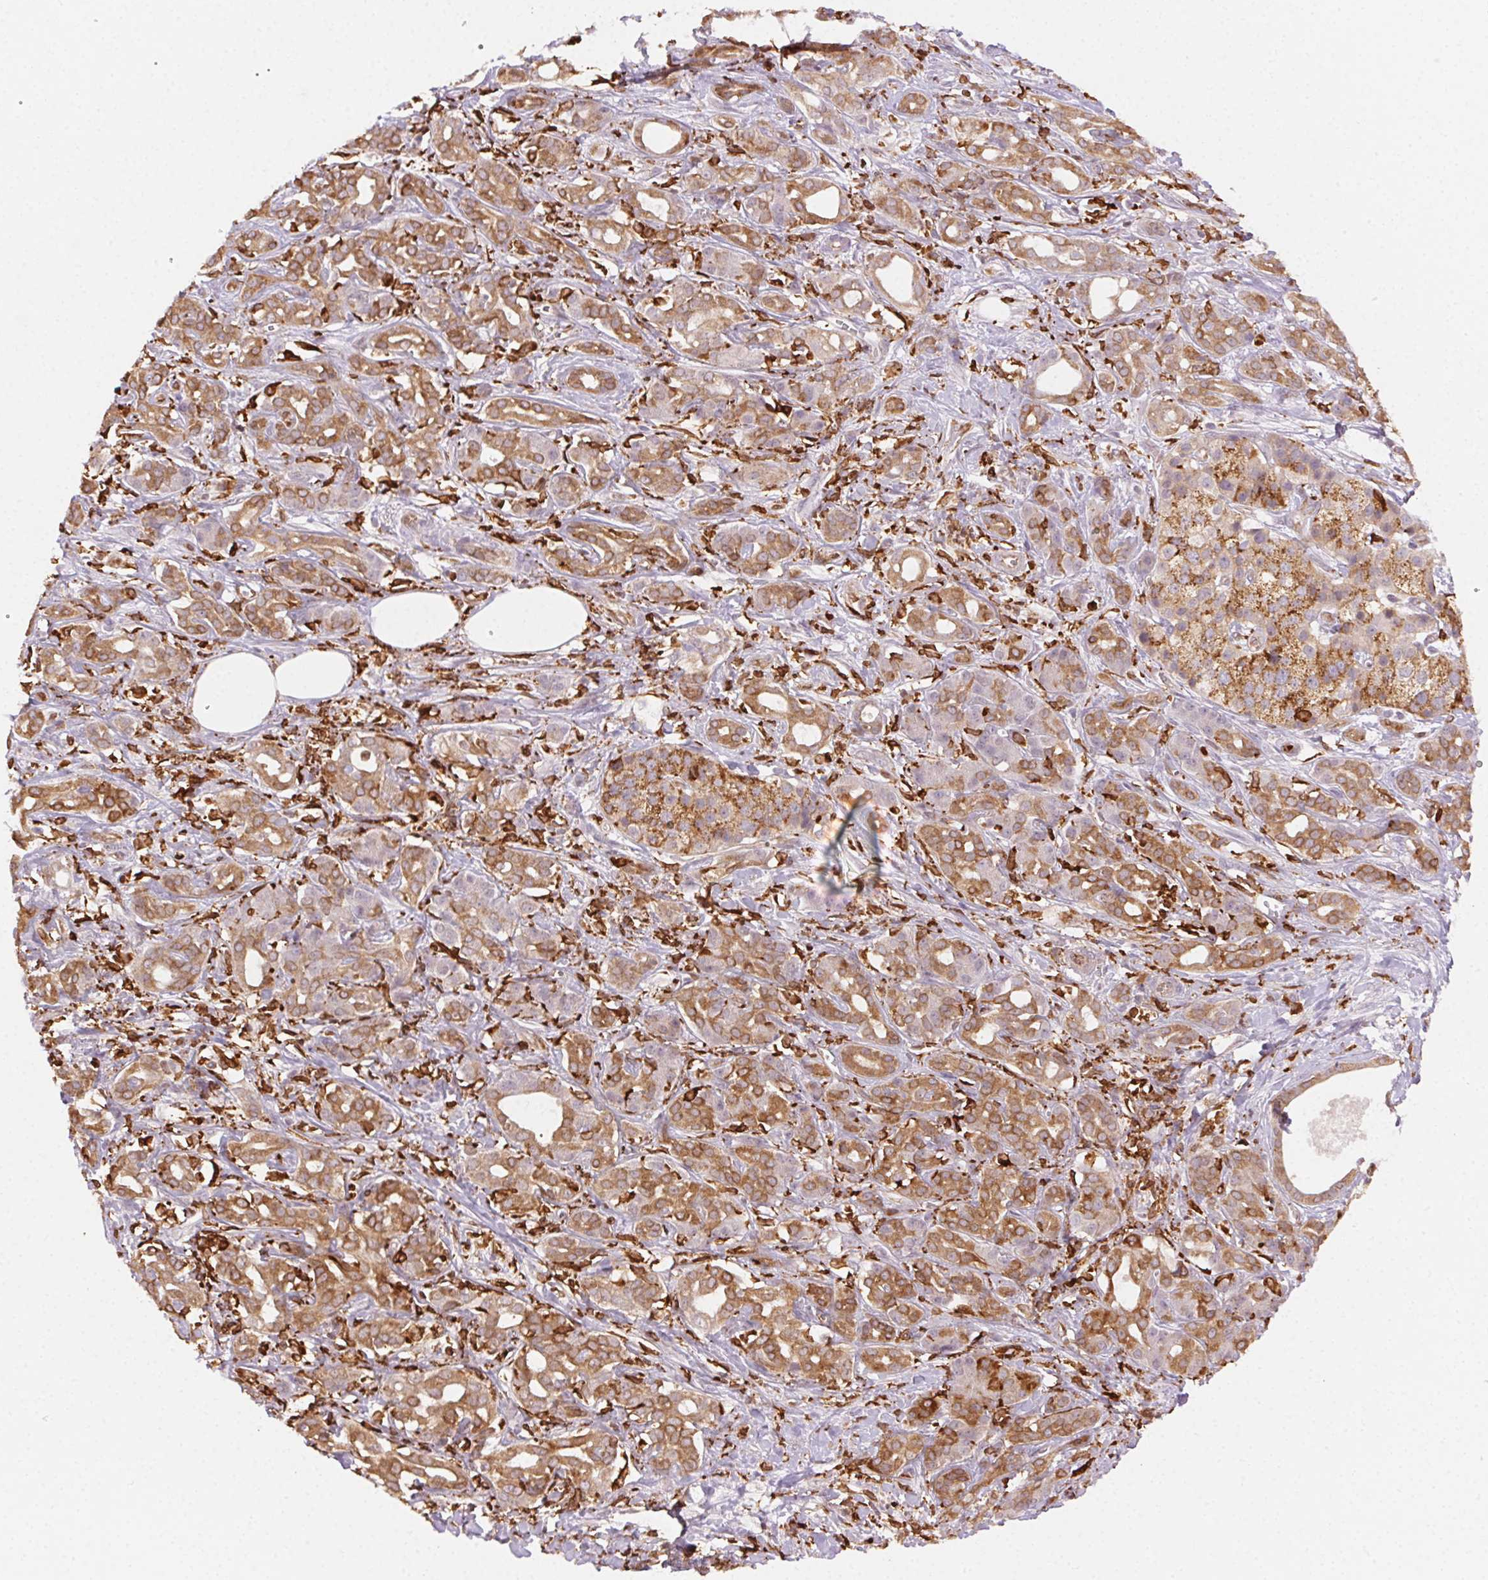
{"staining": {"intensity": "moderate", "quantity": ">75%", "location": "cytoplasmic/membranous"}, "tissue": "pancreatic cancer", "cell_type": "Tumor cells", "image_type": "cancer", "snomed": [{"axis": "morphology", "description": "Adenocarcinoma, NOS"}, {"axis": "topography", "description": "Pancreas"}], "caption": "This is a micrograph of immunohistochemistry staining of pancreatic cancer (adenocarcinoma), which shows moderate positivity in the cytoplasmic/membranous of tumor cells.", "gene": "RNASET2", "patient": {"sex": "male", "age": 61}}